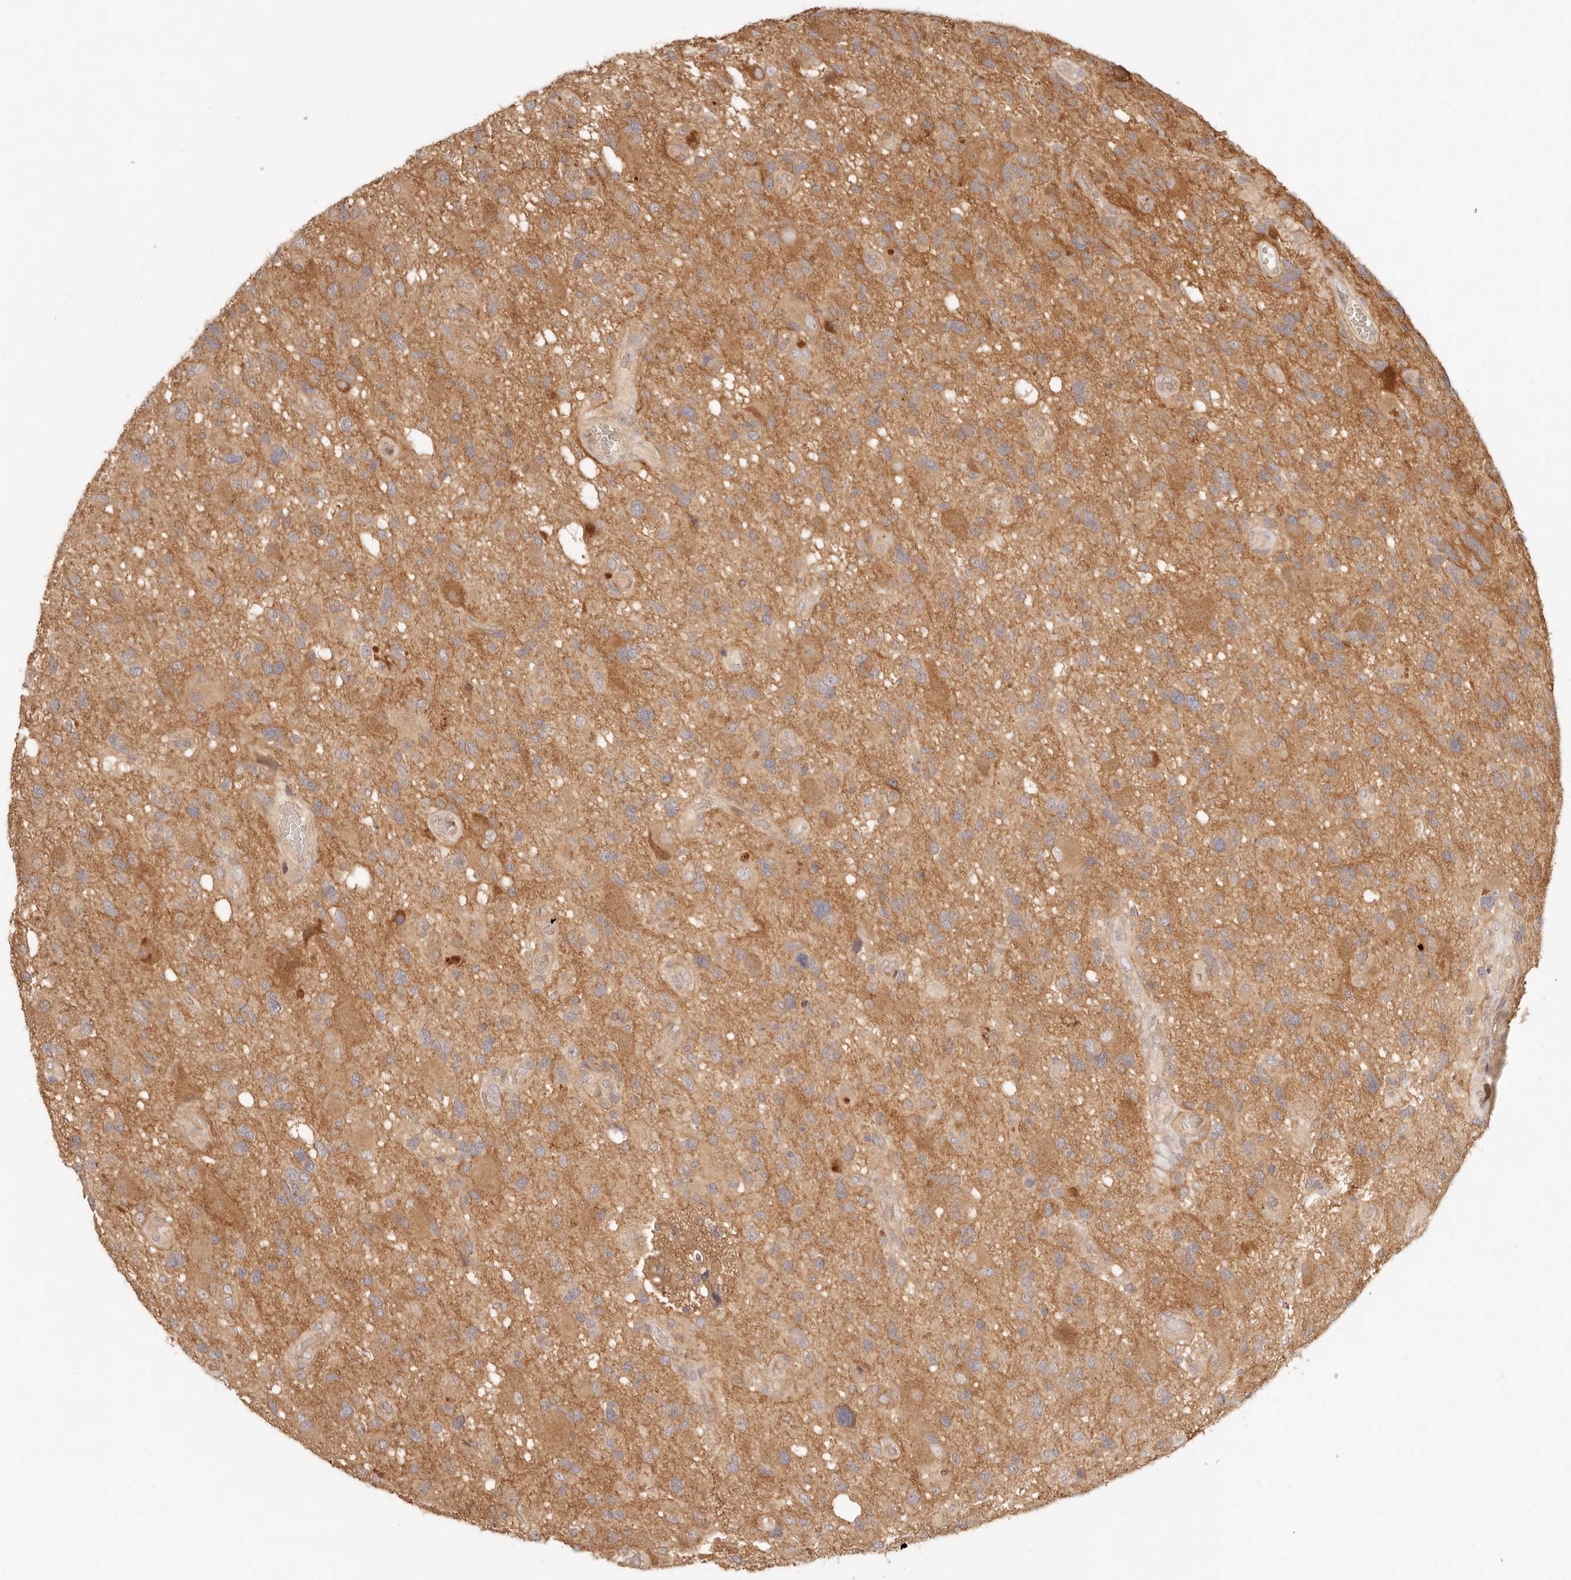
{"staining": {"intensity": "weak", "quantity": ">75%", "location": "cytoplasmic/membranous"}, "tissue": "glioma", "cell_type": "Tumor cells", "image_type": "cancer", "snomed": [{"axis": "morphology", "description": "Glioma, malignant, High grade"}, {"axis": "topography", "description": "Brain"}], "caption": "Protein expression analysis of human malignant high-grade glioma reveals weak cytoplasmic/membranous staining in approximately >75% of tumor cells.", "gene": "PPP1R3B", "patient": {"sex": "male", "age": 33}}